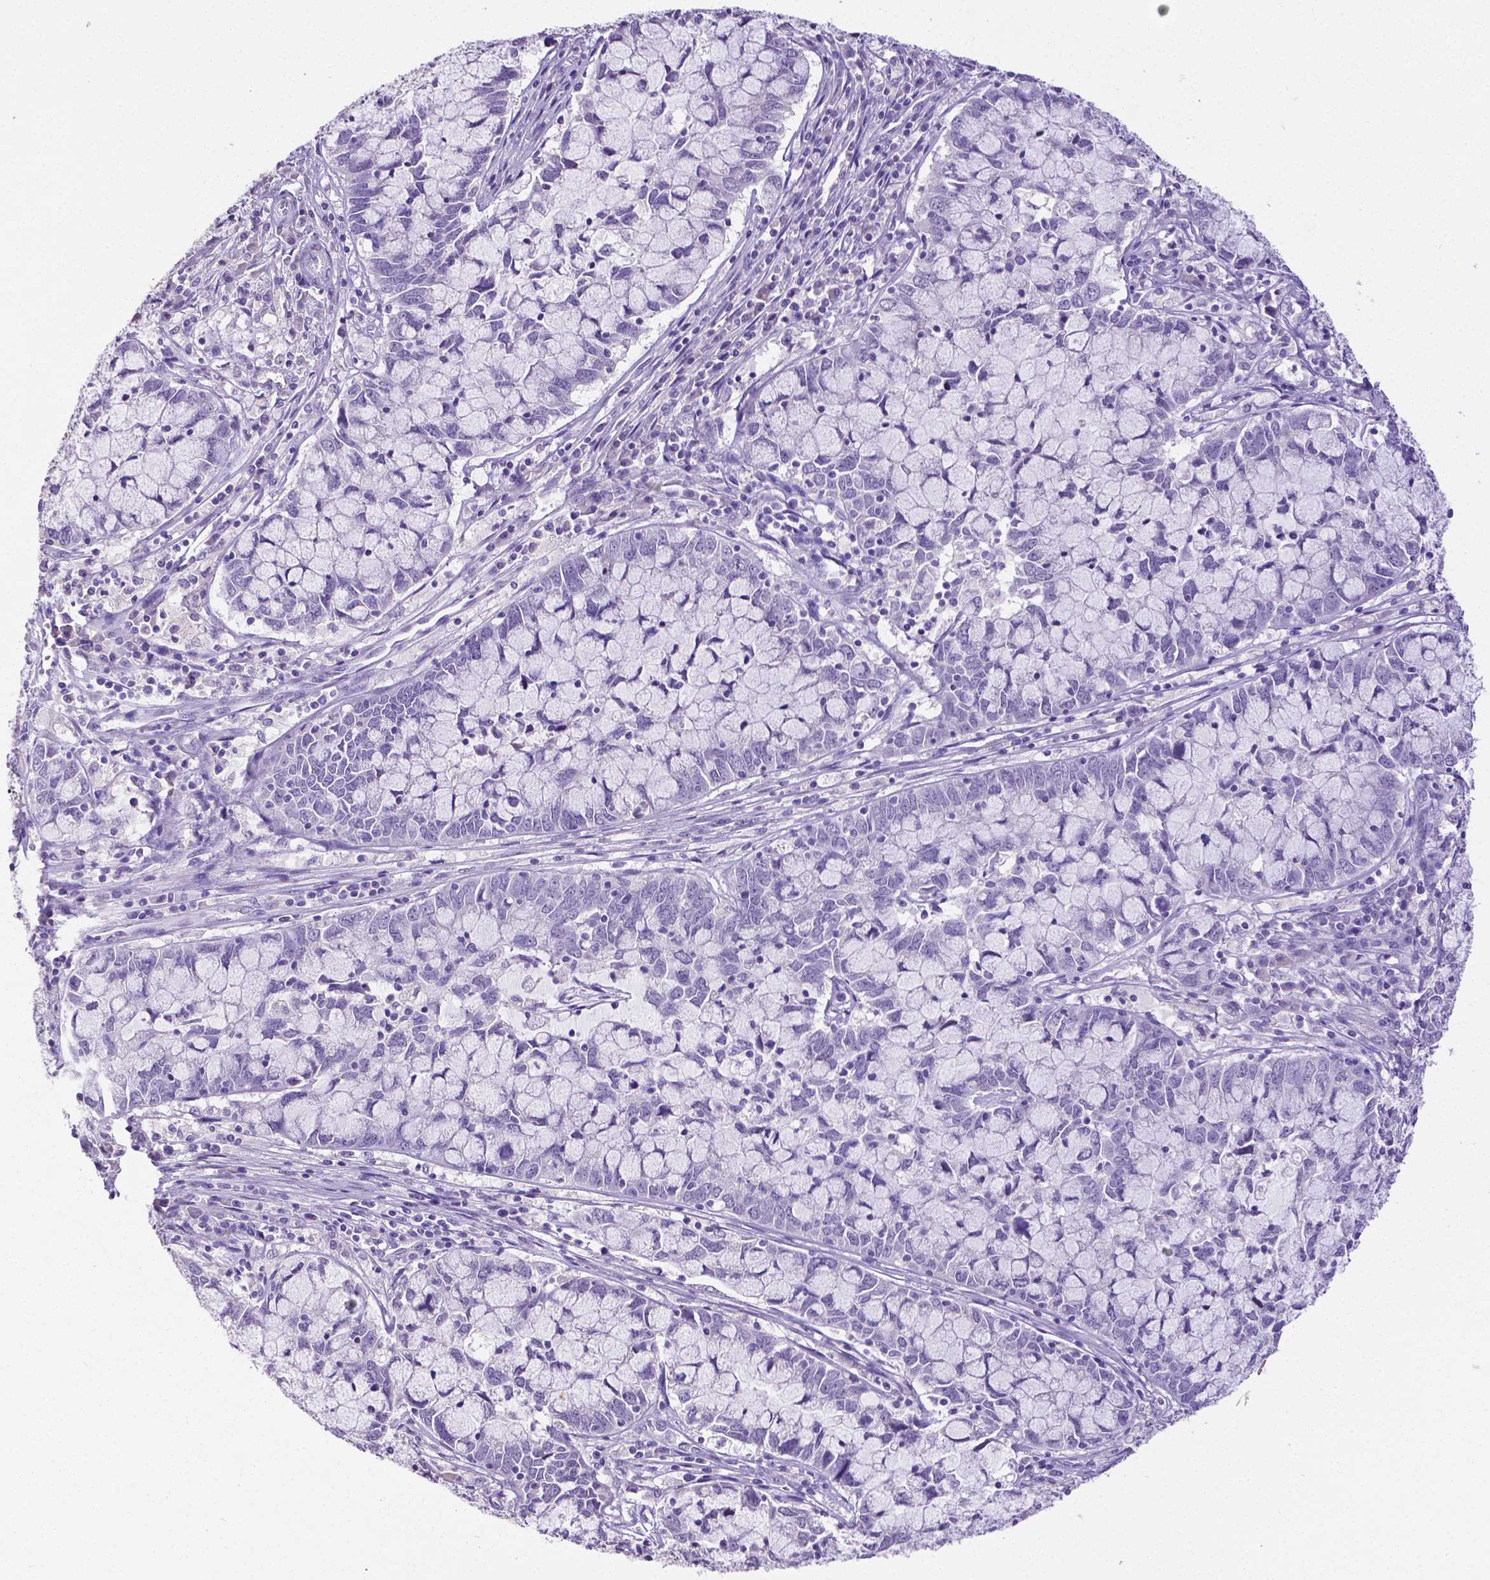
{"staining": {"intensity": "negative", "quantity": "none", "location": "none"}, "tissue": "cervical cancer", "cell_type": "Tumor cells", "image_type": "cancer", "snomed": [{"axis": "morphology", "description": "Adenocarcinoma, NOS"}, {"axis": "topography", "description": "Cervix"}], "caption": "Immunohistochemistry photomicrograph of neoplastic tissue: cervical adenocarcinoma stained with DAB (3,3'-diaminobenzidine) shows no significant protein positivity in tumor cells.", "gene": "SATB2", "patient": {"sex": "female", "age": 40}}